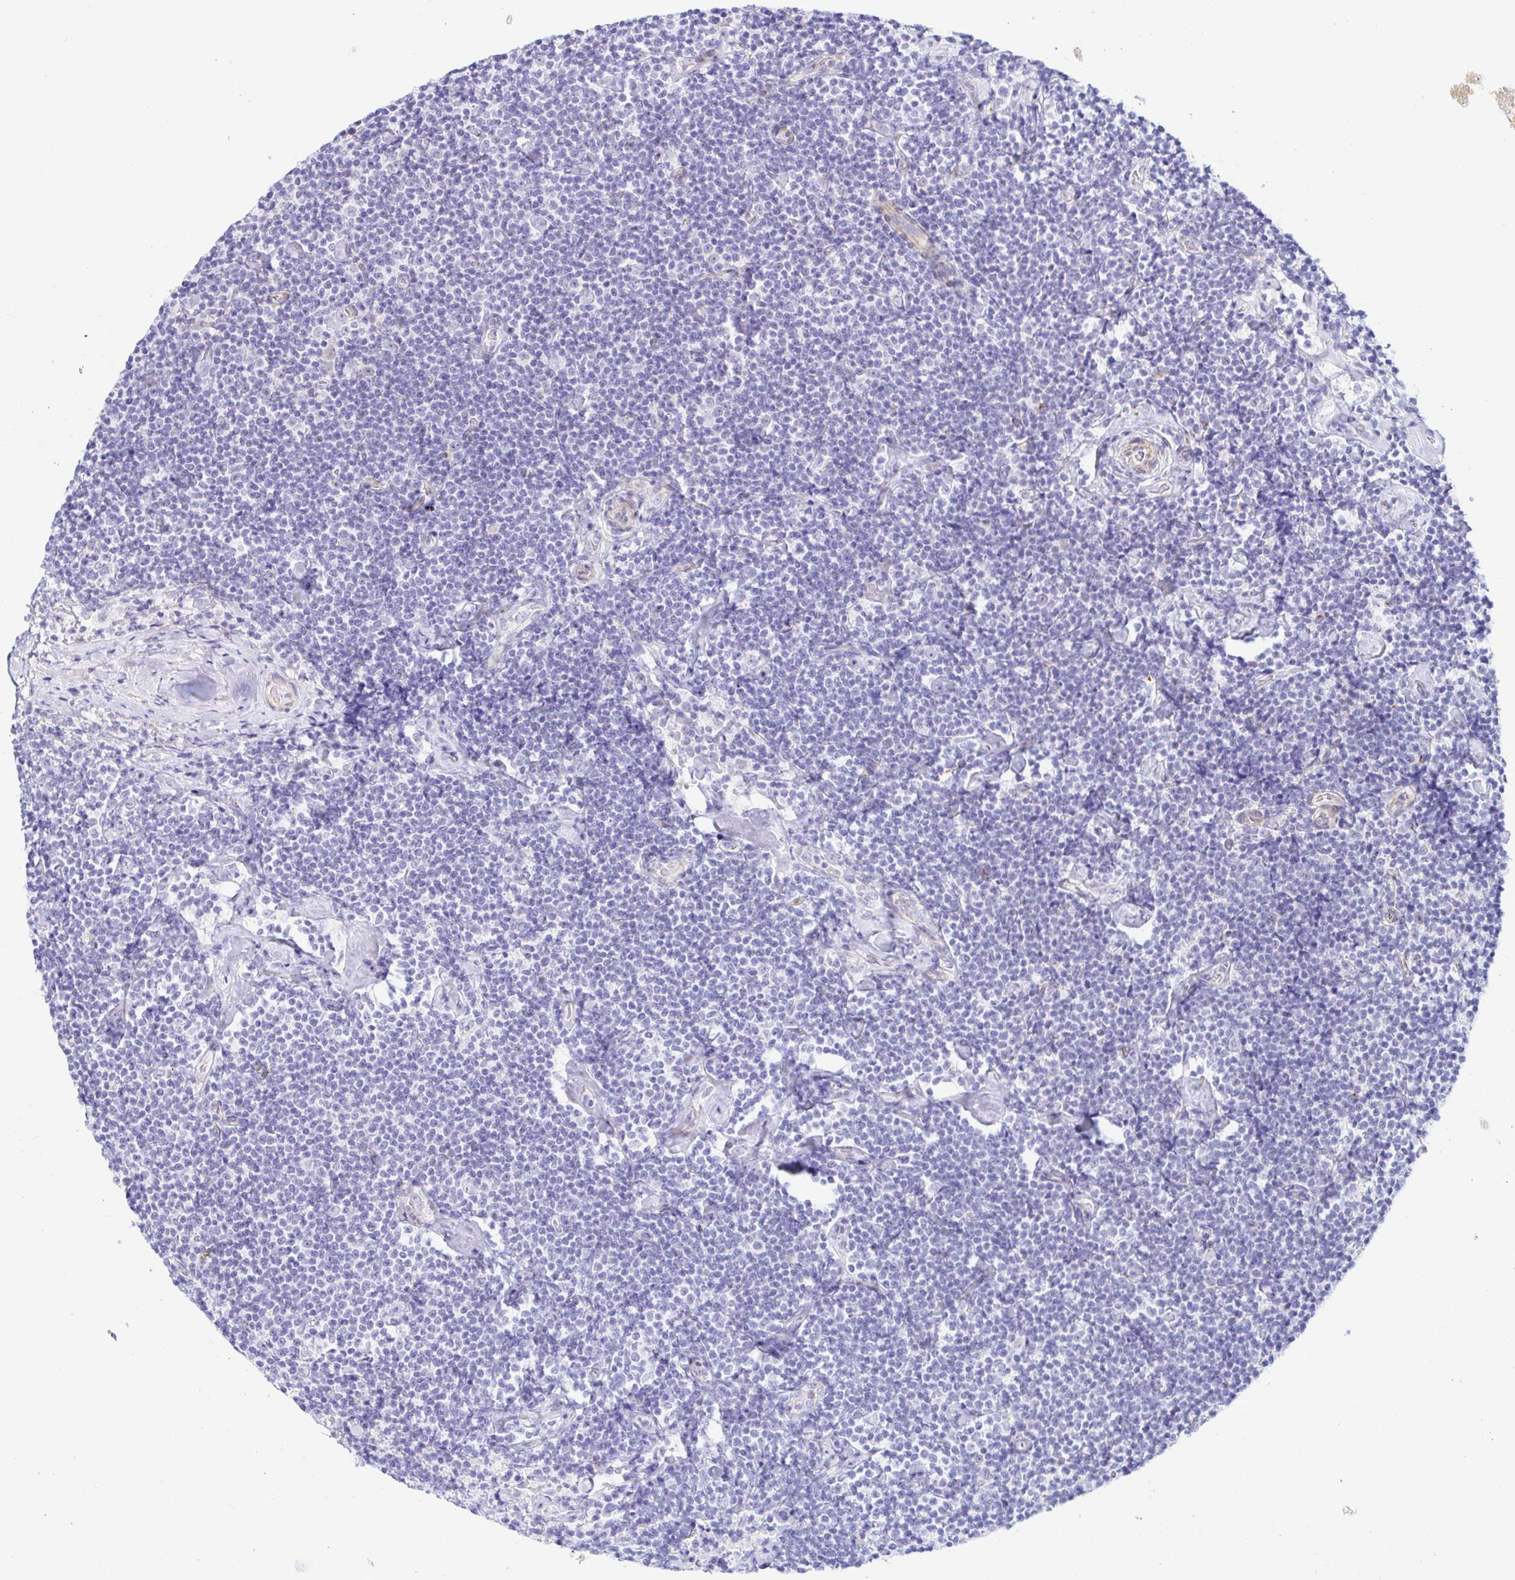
{"staining": {"intensity": "negative", "quantity": "none", "location": "none"}, "tissue": "lymphoma", "cell_type": "Tumor cells", "image_type": "cancer", "snomed": [{"axis": "morphology", "description": "Malignant lymphoma, non-Hodgkin's type, Low grade"}, {"axis": "topography", "description": "Lymph node"}], "caption": "Photomicrograph shows no significant protein positivity in tumor cells of lymphoma. (Stains: DAB immunohistochemistry with hematoxylin counter stain, Microscopy: brightfield microscopy at high magnification).", "gene": "PINLYP", "patient": {"sex": "male", "age": 81}}